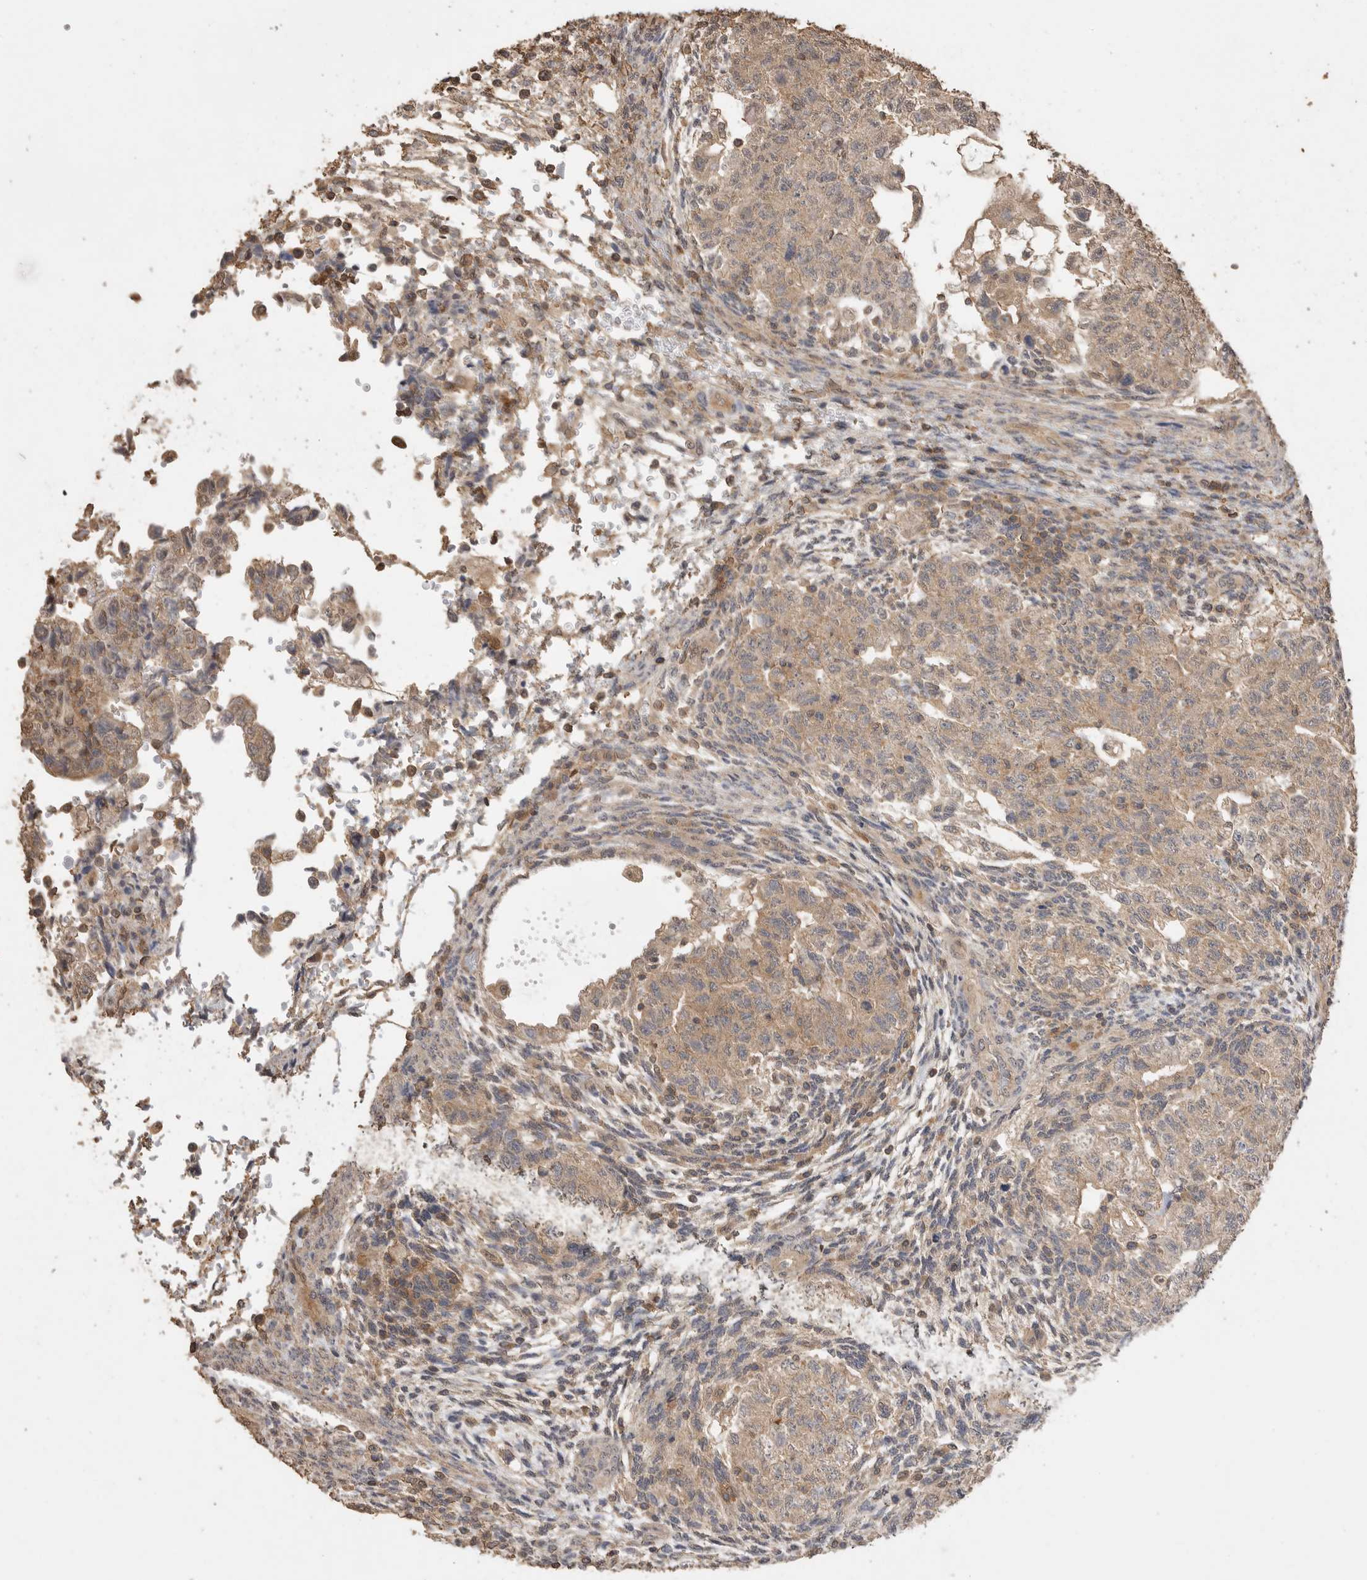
{"staining": {"intensity": "weak", "quantity": ">75%", "location": "cytoplasmic/membranous"}, "tissue": "testis cancer", "cell_type": "Tumor cells", "image_type": "cancer", "snomed": [{"axis": "morphology", "description": "Normal tissue, NOS"}, {"axis": "morphology", "description": "Carcinoma, Embryonal, NOS"}, {"axis": "topography", "description": "Testis"}], "caption": "An immunohistochemistry micrograph of neoplastic tissue is shown. Protein staining in brown highlights weak cytoplasmic/membranous positivity in testis cancer within tumor cells.", "gene": "MAP2K1", "patient": {"sex": "male", "age": 36}}